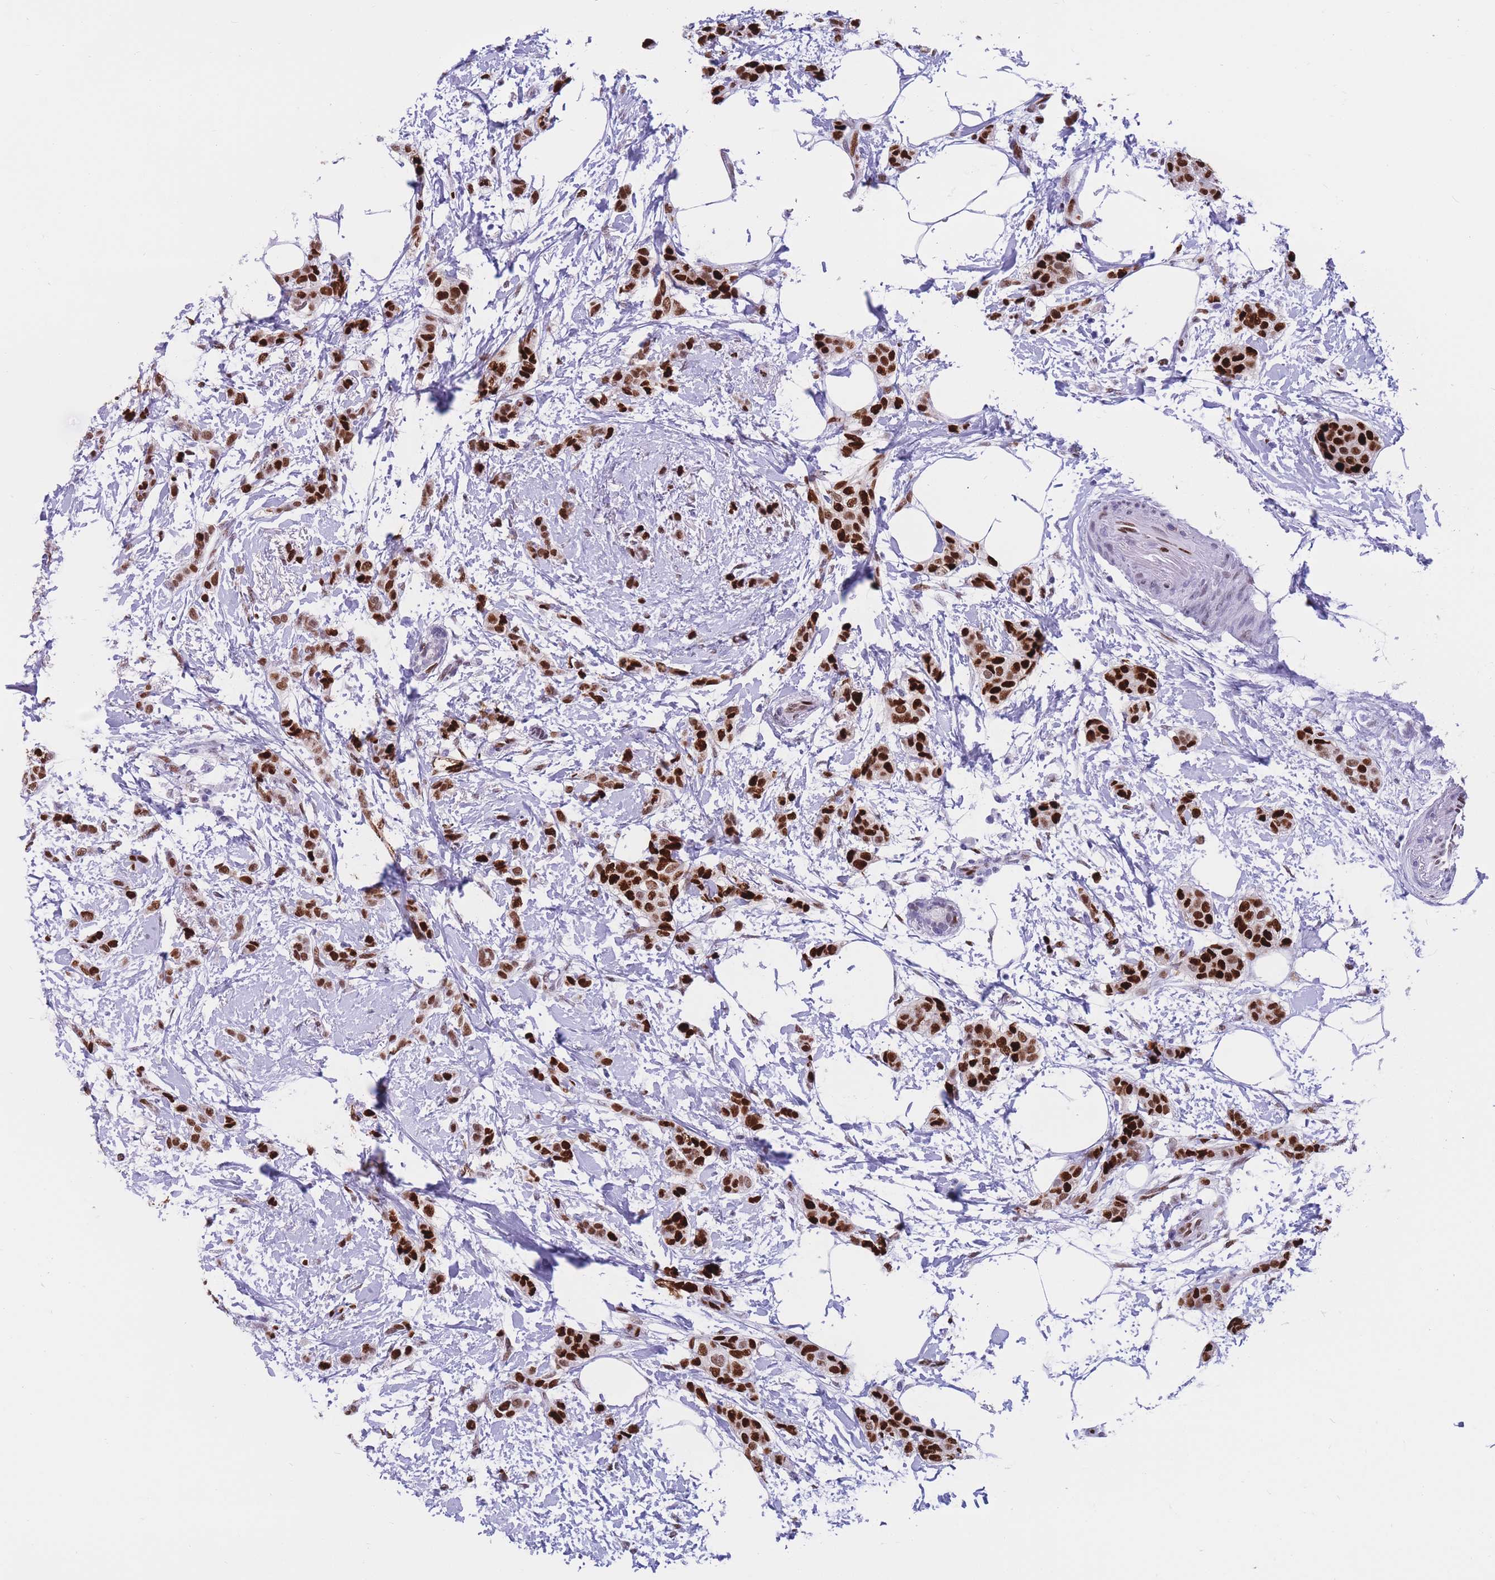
{"staining": {"intensity": "strong", "quantity": ">75%", "location": "nuclear"}, "tissue": "breast cancer", "cell_type": "Tumor cells", "image_type": "cancer", "snomed": [{"axis": "morphology", "description": "Duct carcinoma"}, {"axis": "topography", "description": "Breast"}], "caption": "Immunohistochemical staining of breast intraductal carcinoma displays high levels of strong nuclear protein staining in approximately >75% of tumor cells. (Brightfield microscopy of DAB IHC at high magnification).", "gene": "NASP", "patient": {"sex": "female", "age": 72}}